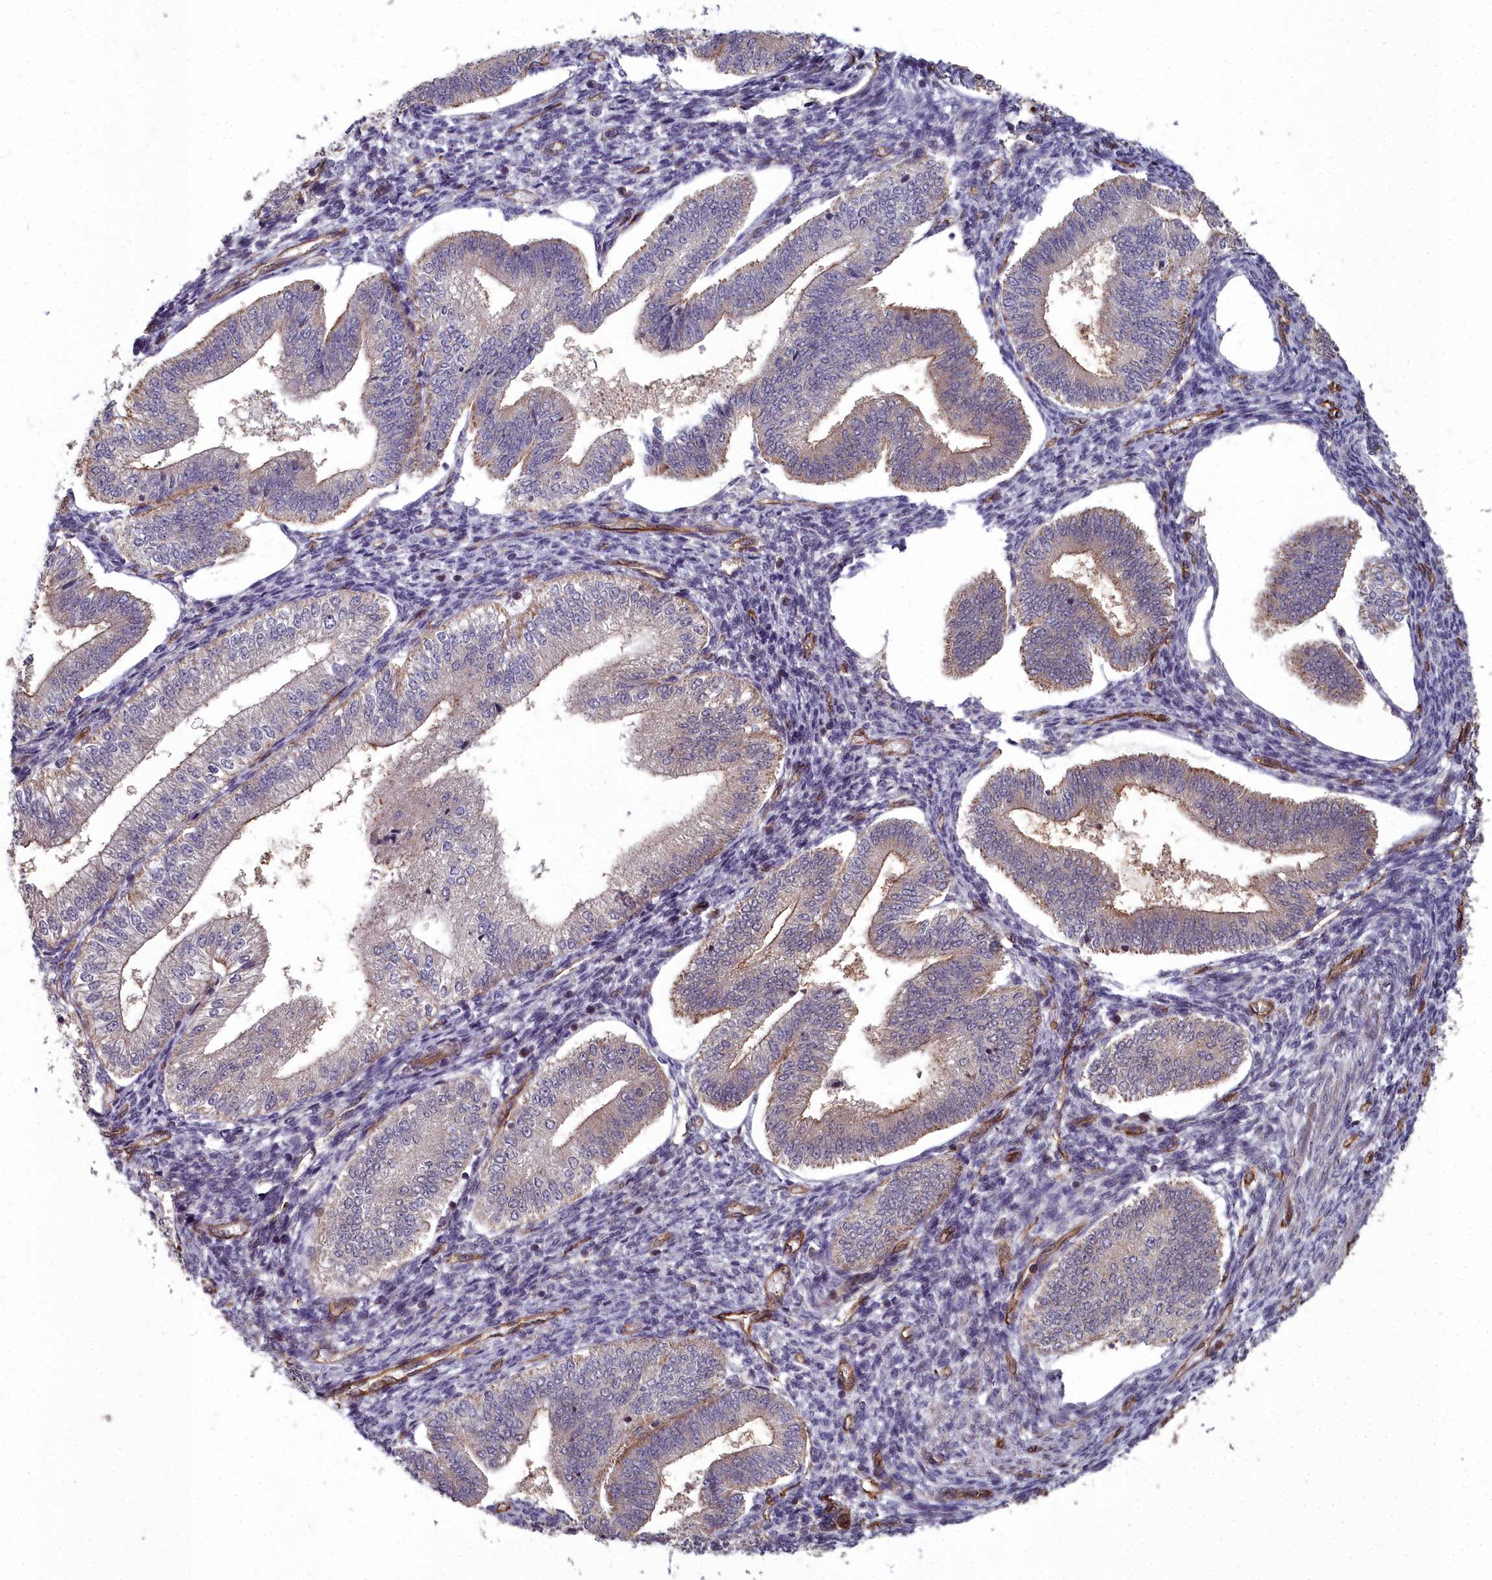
{"staining": {"intensity": "weak", "quantity": "25%-75%", "location": "cytoplasmic/membranous"}, "tissue": "endometrium", "cell_type": "Cells in endometrial stroma", "image_type": "normal", "snomed": [{"axis": "morphology", "description": "Normal tissue, NOS"}, {"axis": "topography", "description": "Endometrium"}], "caption": "Immunohistochemistry (IHC) of normal endometrium exhibits low levels of weak cytoplasmic/membranous positivity in approximately 25%-75% of cells in endometrial stroma. (Brightfield microscopy of DAB IHC at high magnification).", "gene": "TSPYL4", "patient": {"sex": "female", "age": 34}}